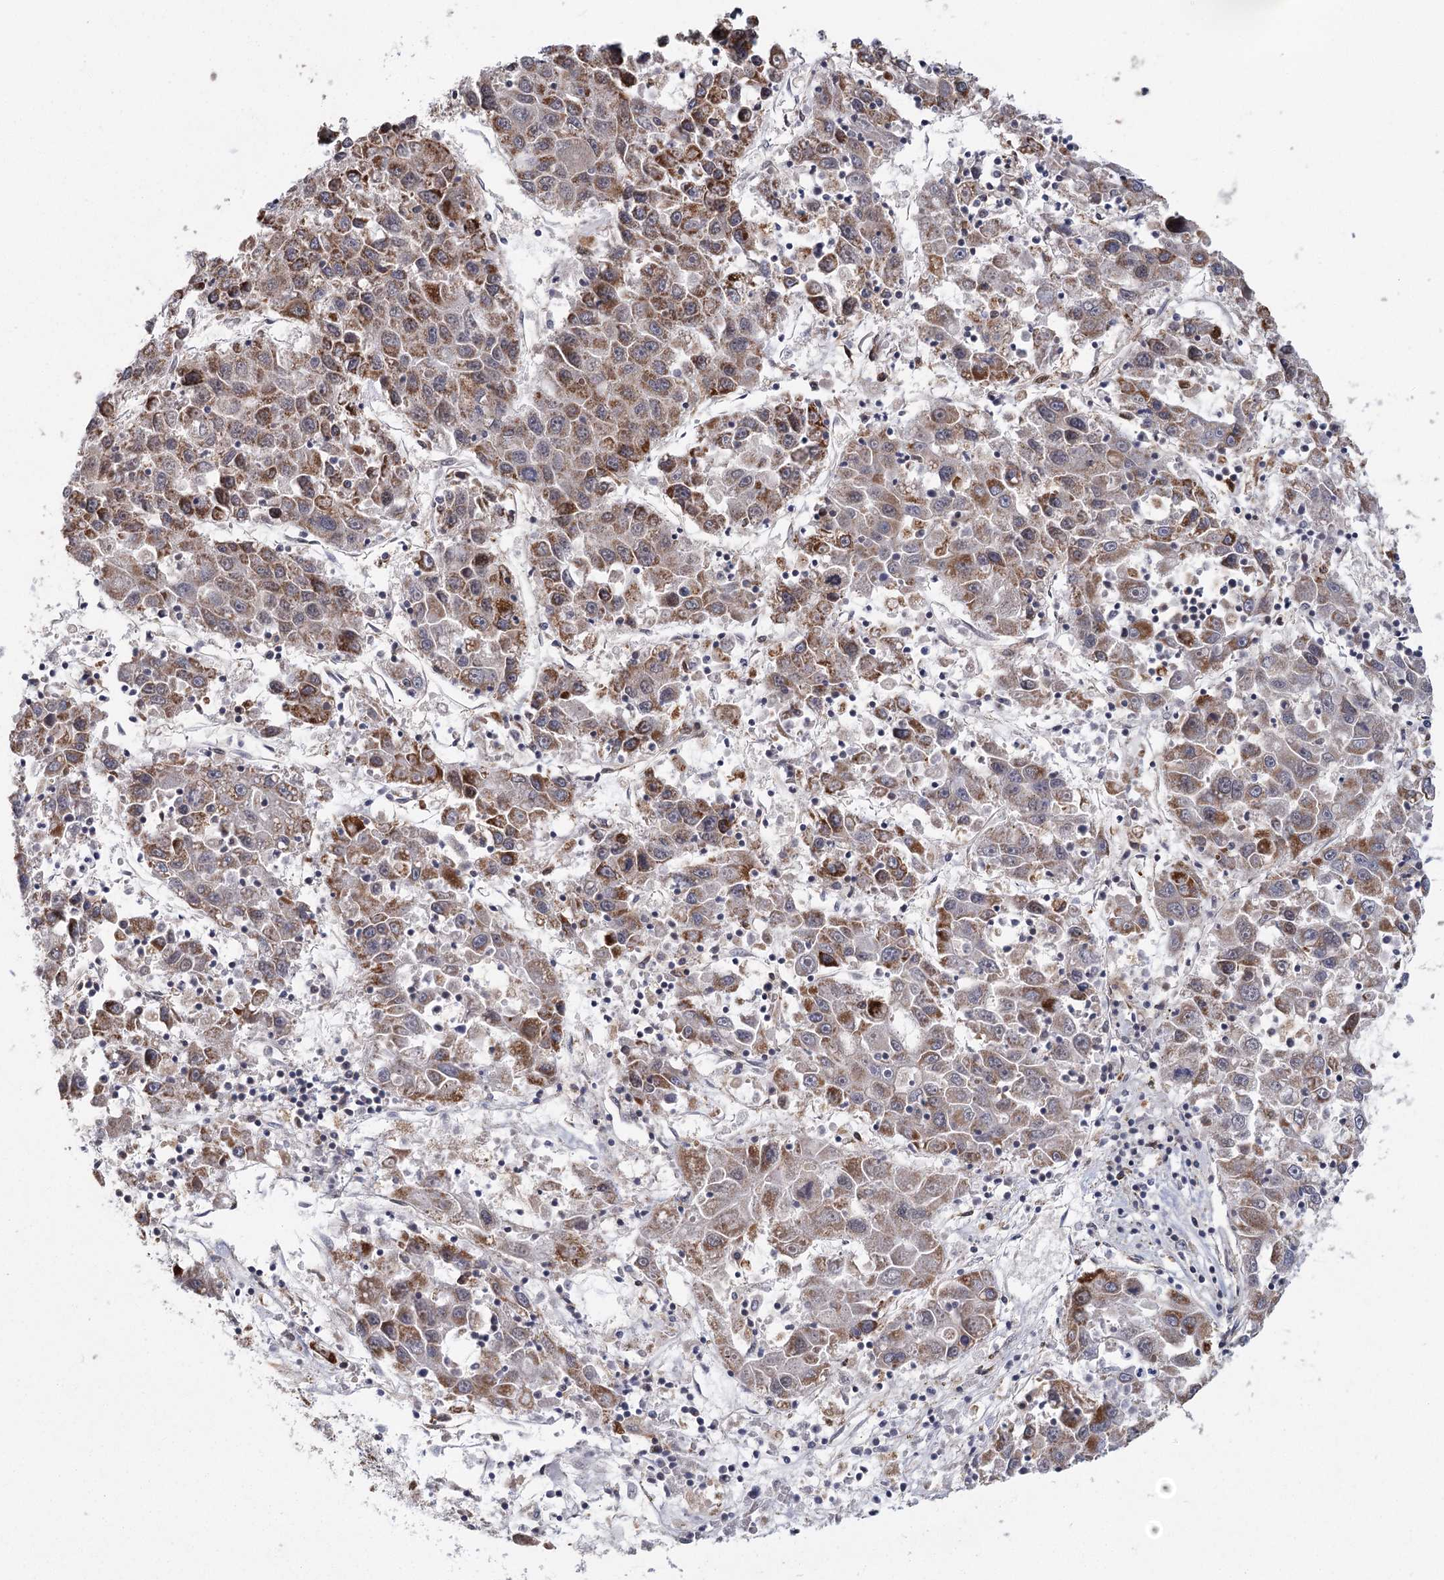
{"staining": {"intensity": "moderate", "quantity": ">75%", "location": "cytoplasmic/membranous"}, "tissue": "liver cancer", "cell_type": "Tumor cells", "image_type": "cancer", "snomed": [{"axis": "morphology", "description": "Carcinoma, Hepatocellular, NOS"}, {"axis": "topography", "description": "Liver"}], "caption": "Liver cancer (hepatocellular carcinoma) was stained to show a protein in brown. There is medium levels of moderate cytoplasmic/membranous positivity in approximately >75% of tumor cells. (IHC, brightfield microscopy, high magnification).", "gene": "ZCCHC24", "patient": {"sex": "male", "age": 49}}